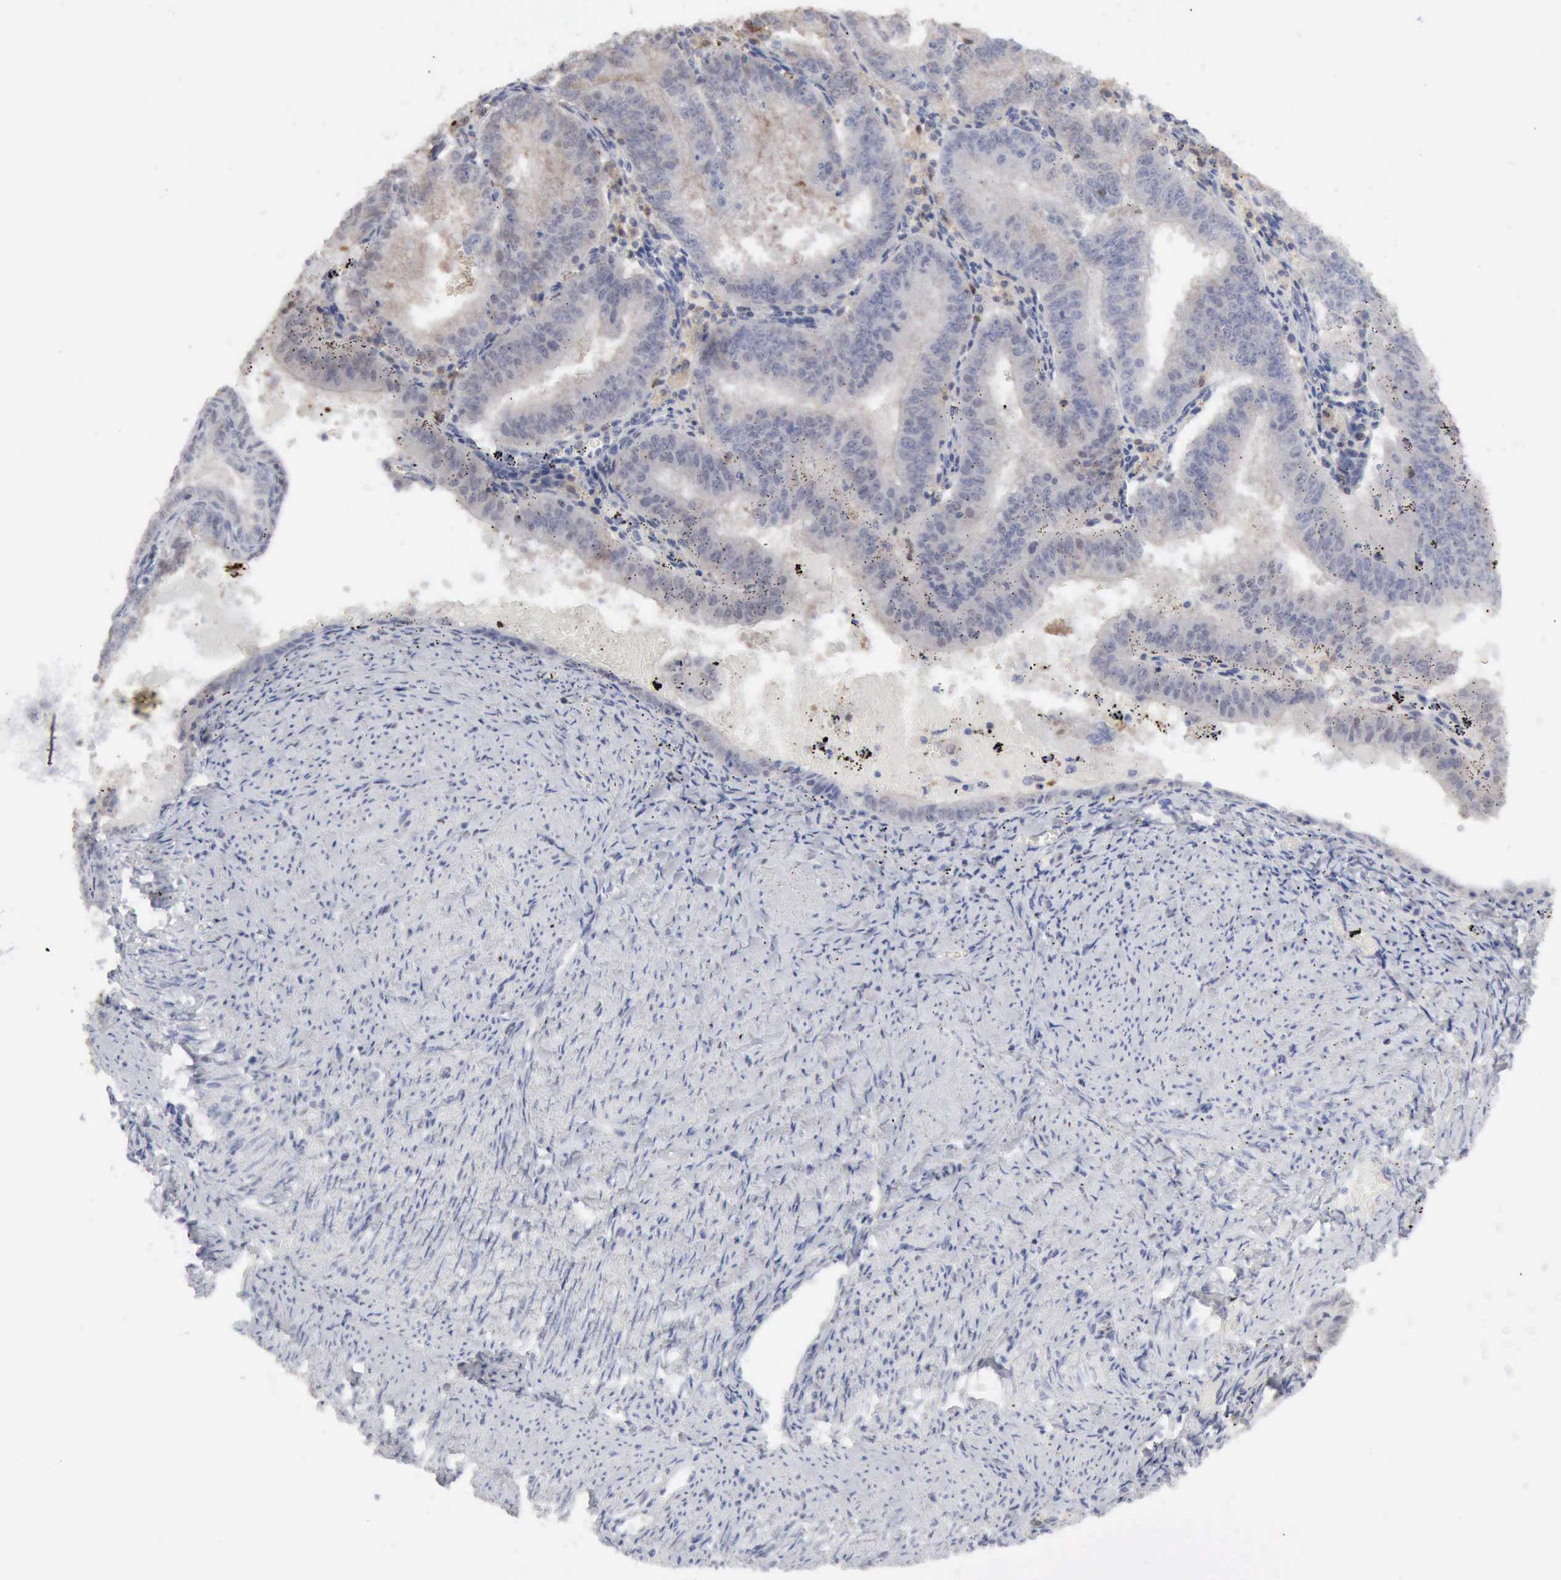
{"staining": {"intensity": "negative", "quantity": "none", "location": "none"}, "tissue": "endometrial cancer", "cell_type": "Tumor cells", "image_type": "cancer", "snomed": [{"axis": "morphology", "description": "Adenocarcinoma, NOS"}, {"axis": "topography", "description": "Endometrium"}], "caption": "There is no significant positivity in tumor cells of endometrial adenocarcinoma.", "gene": "STAT1", "patient": {"sex": "female", "age": 66}}